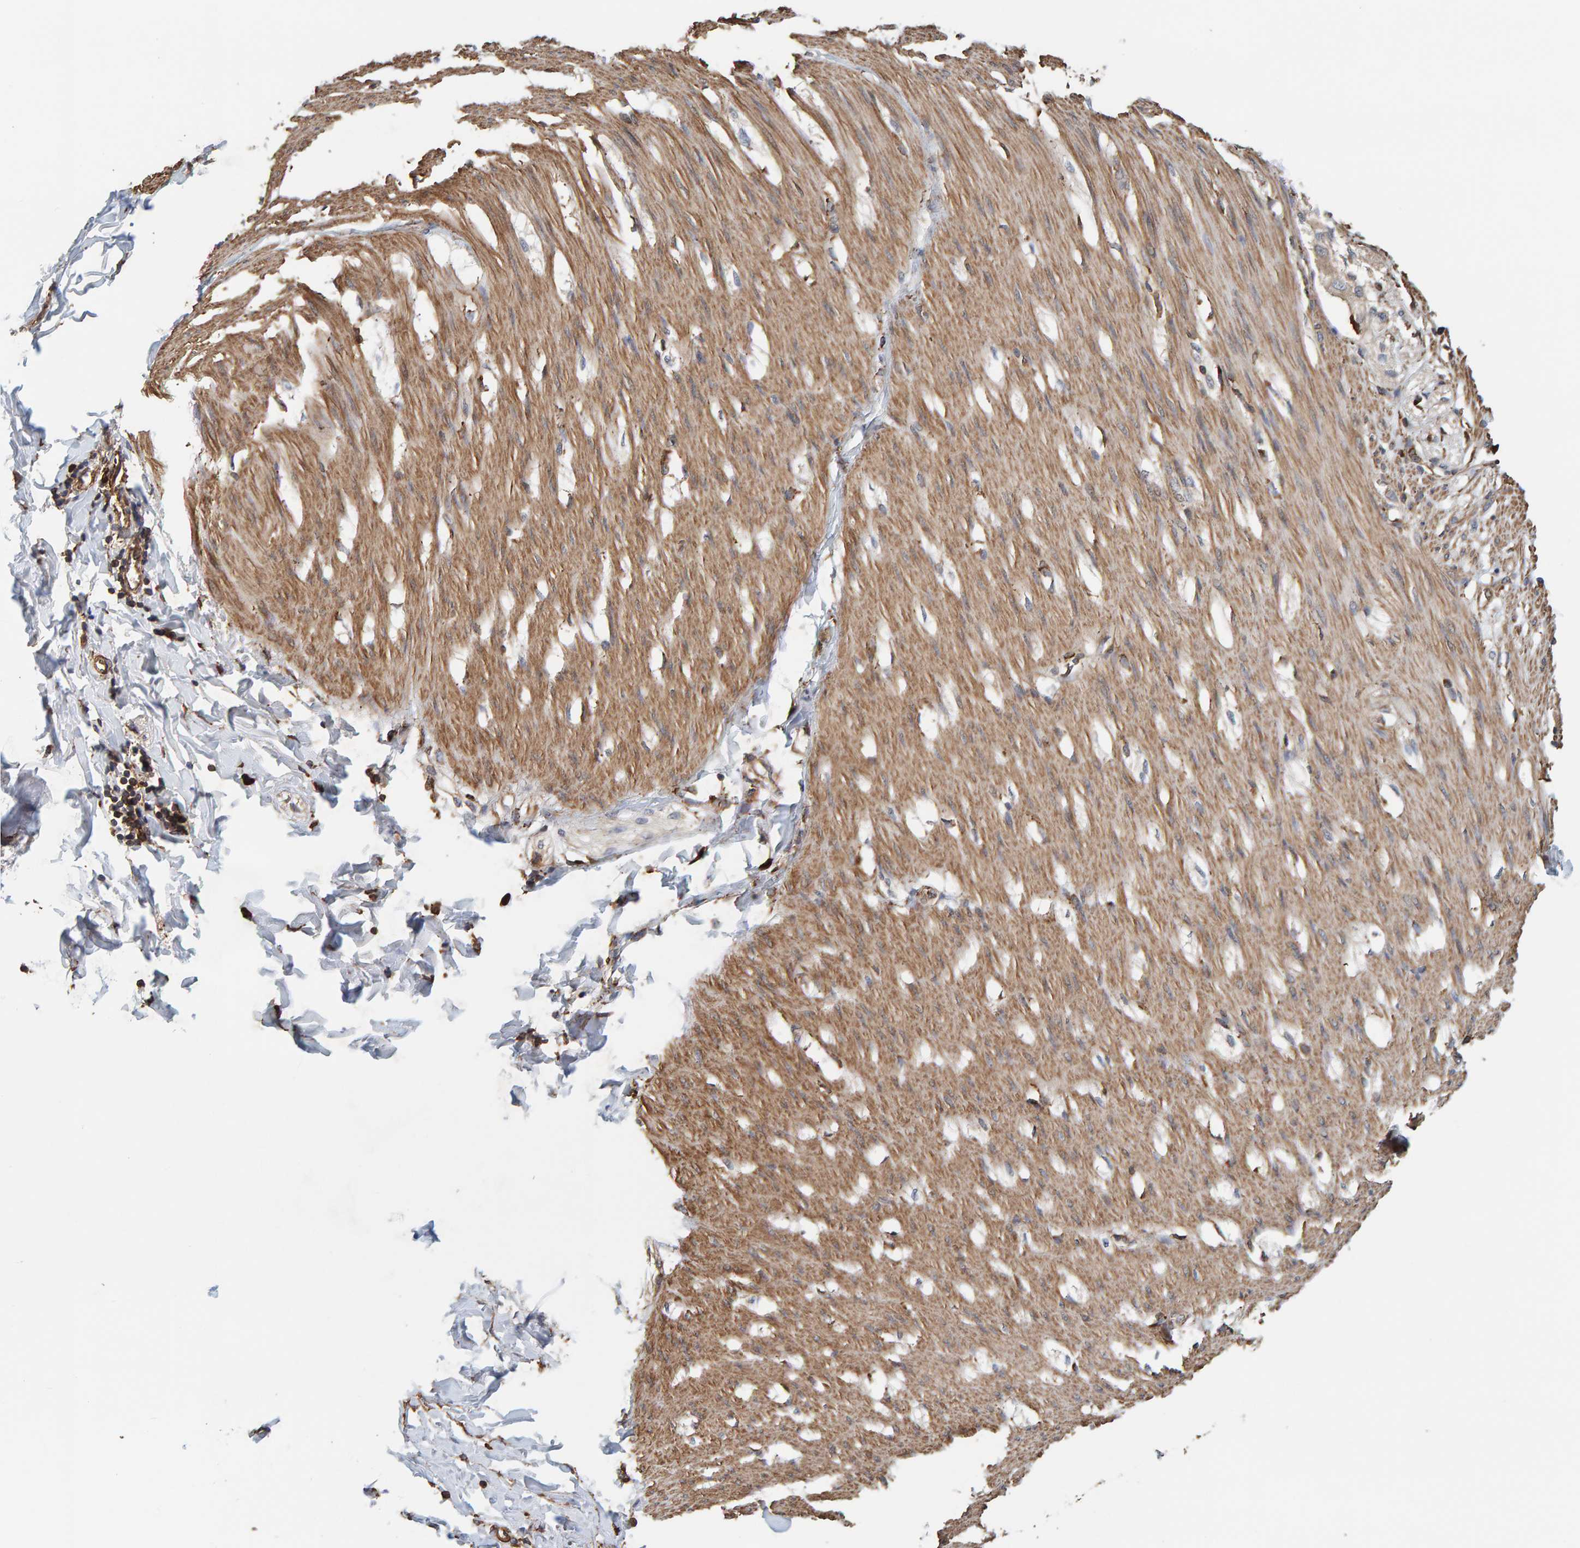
{"staining": {"intensity": "moderate", "quantity": ">75%", "location": "cytoplasmic/membranous"}, "tissue": "smooth muscle", "cell_type": "Smooth muscle cells", "image_type": "normal", "snomed": [{"axis": "morphology", "description": "Normal tissue, NOS"}, {"axis": "morphology", "description": "Adenocarcinoma, NOS"}, {"axis": "topography", "description": "Smooth muscle"}, {"axis": "topography", "description": "Colon"}], "caption": "Approximately >75% of smooth muscle cells in benign smooth muscle reveal moderate cytoplasmic/membranous protein staining as visualized by brown immunohistochemical staining.", "gene": "PLA2G3", "patient": {"sex": "male", "age": 14}}